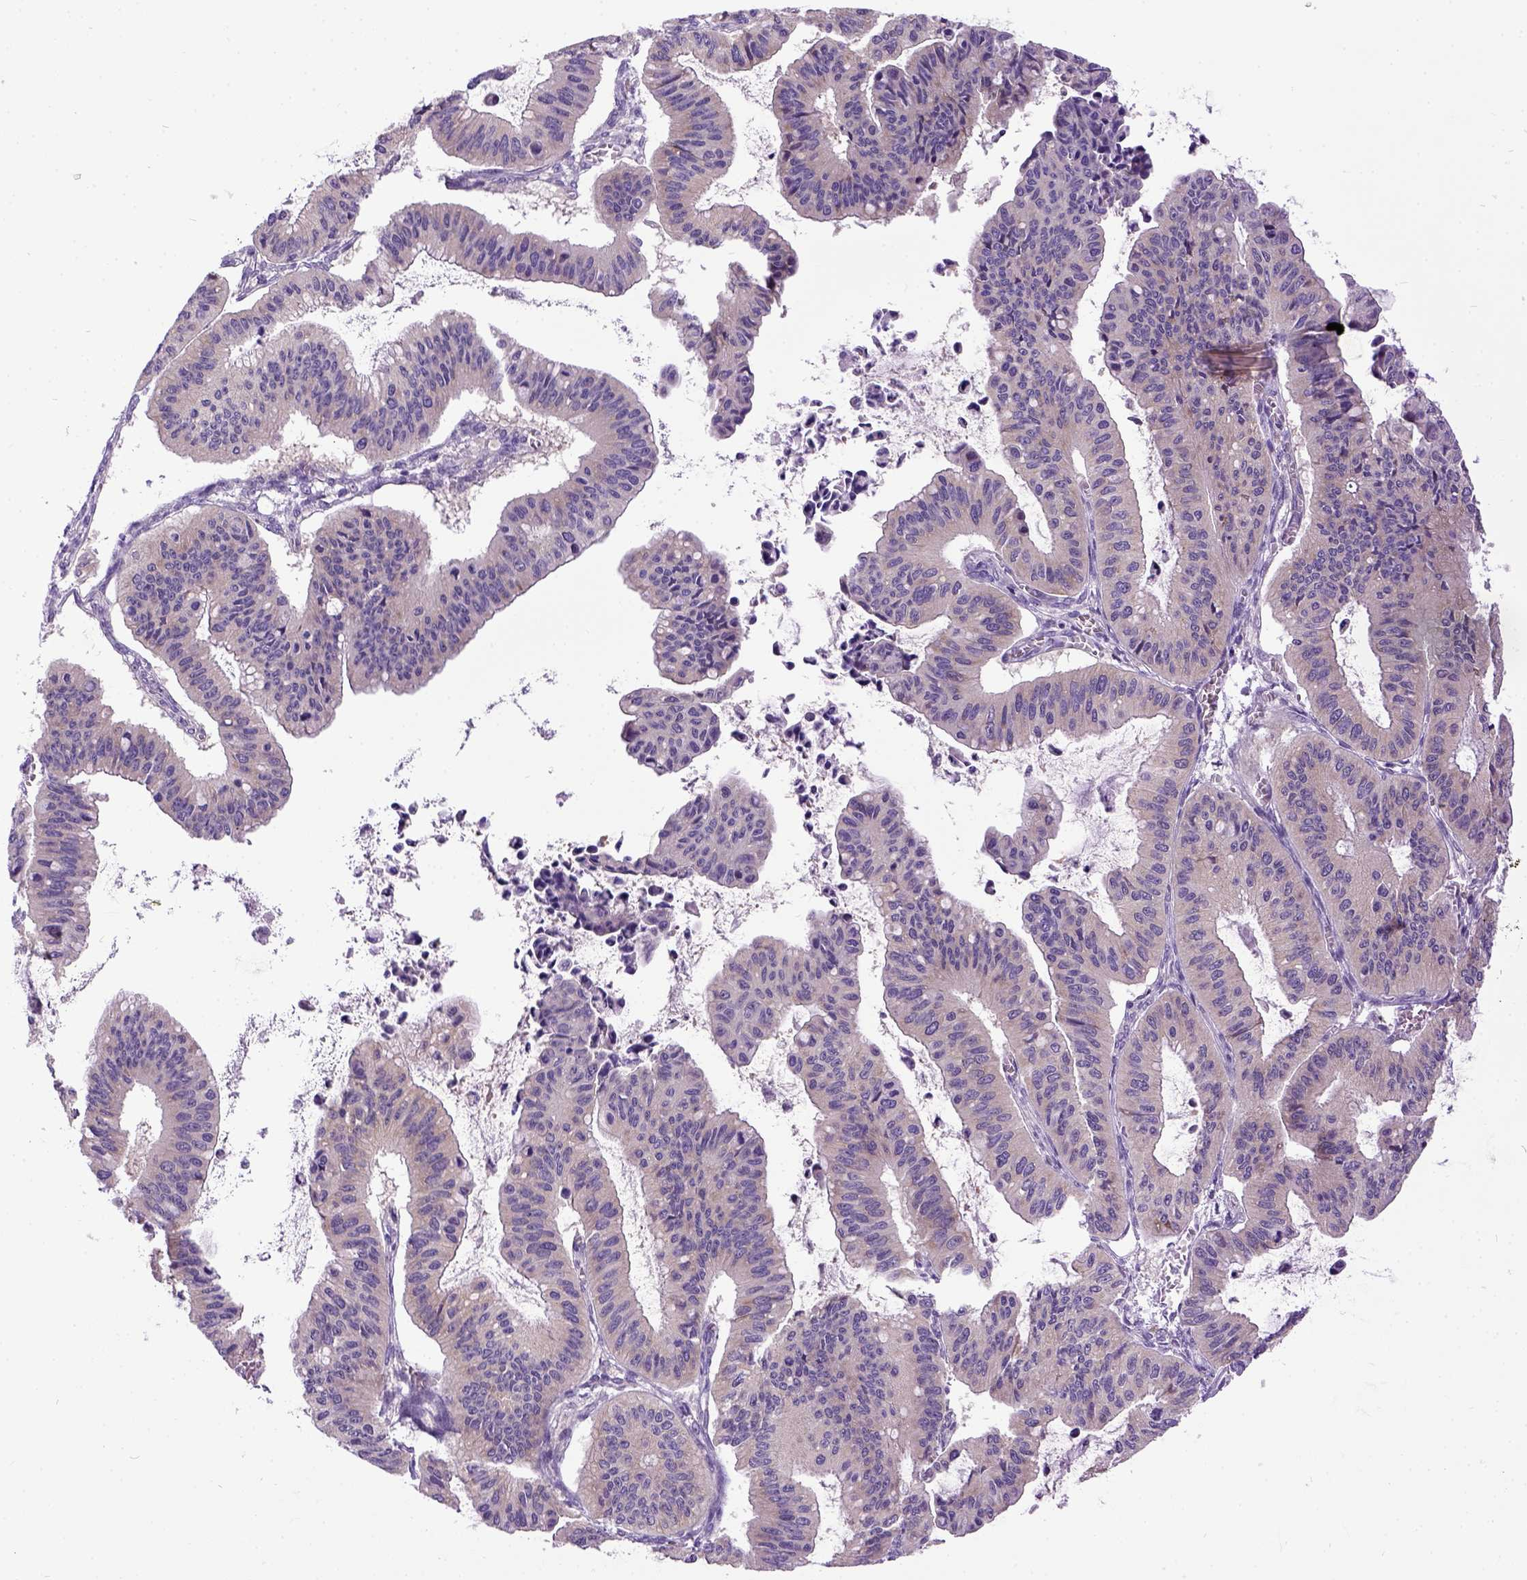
{"staining": {"intensity": "negative", "quantity": "none", "location": "none"}, "tissue": "ovarian cancer", "cell_type": "Tumor cells", "image_type": "cancer", "snomed": [{"axis": "morphology", "description": "Cystadenocarcinoma, mucinous, NOS"}, {"axis": "topography", "description": "Ovary"}], "caption": "Ovarian cancer was stained to show a protein in brown. There is no significant positivity in tumor cells.", "gene": "NEK5", "patient": {"sex": "female", "age": 72}}